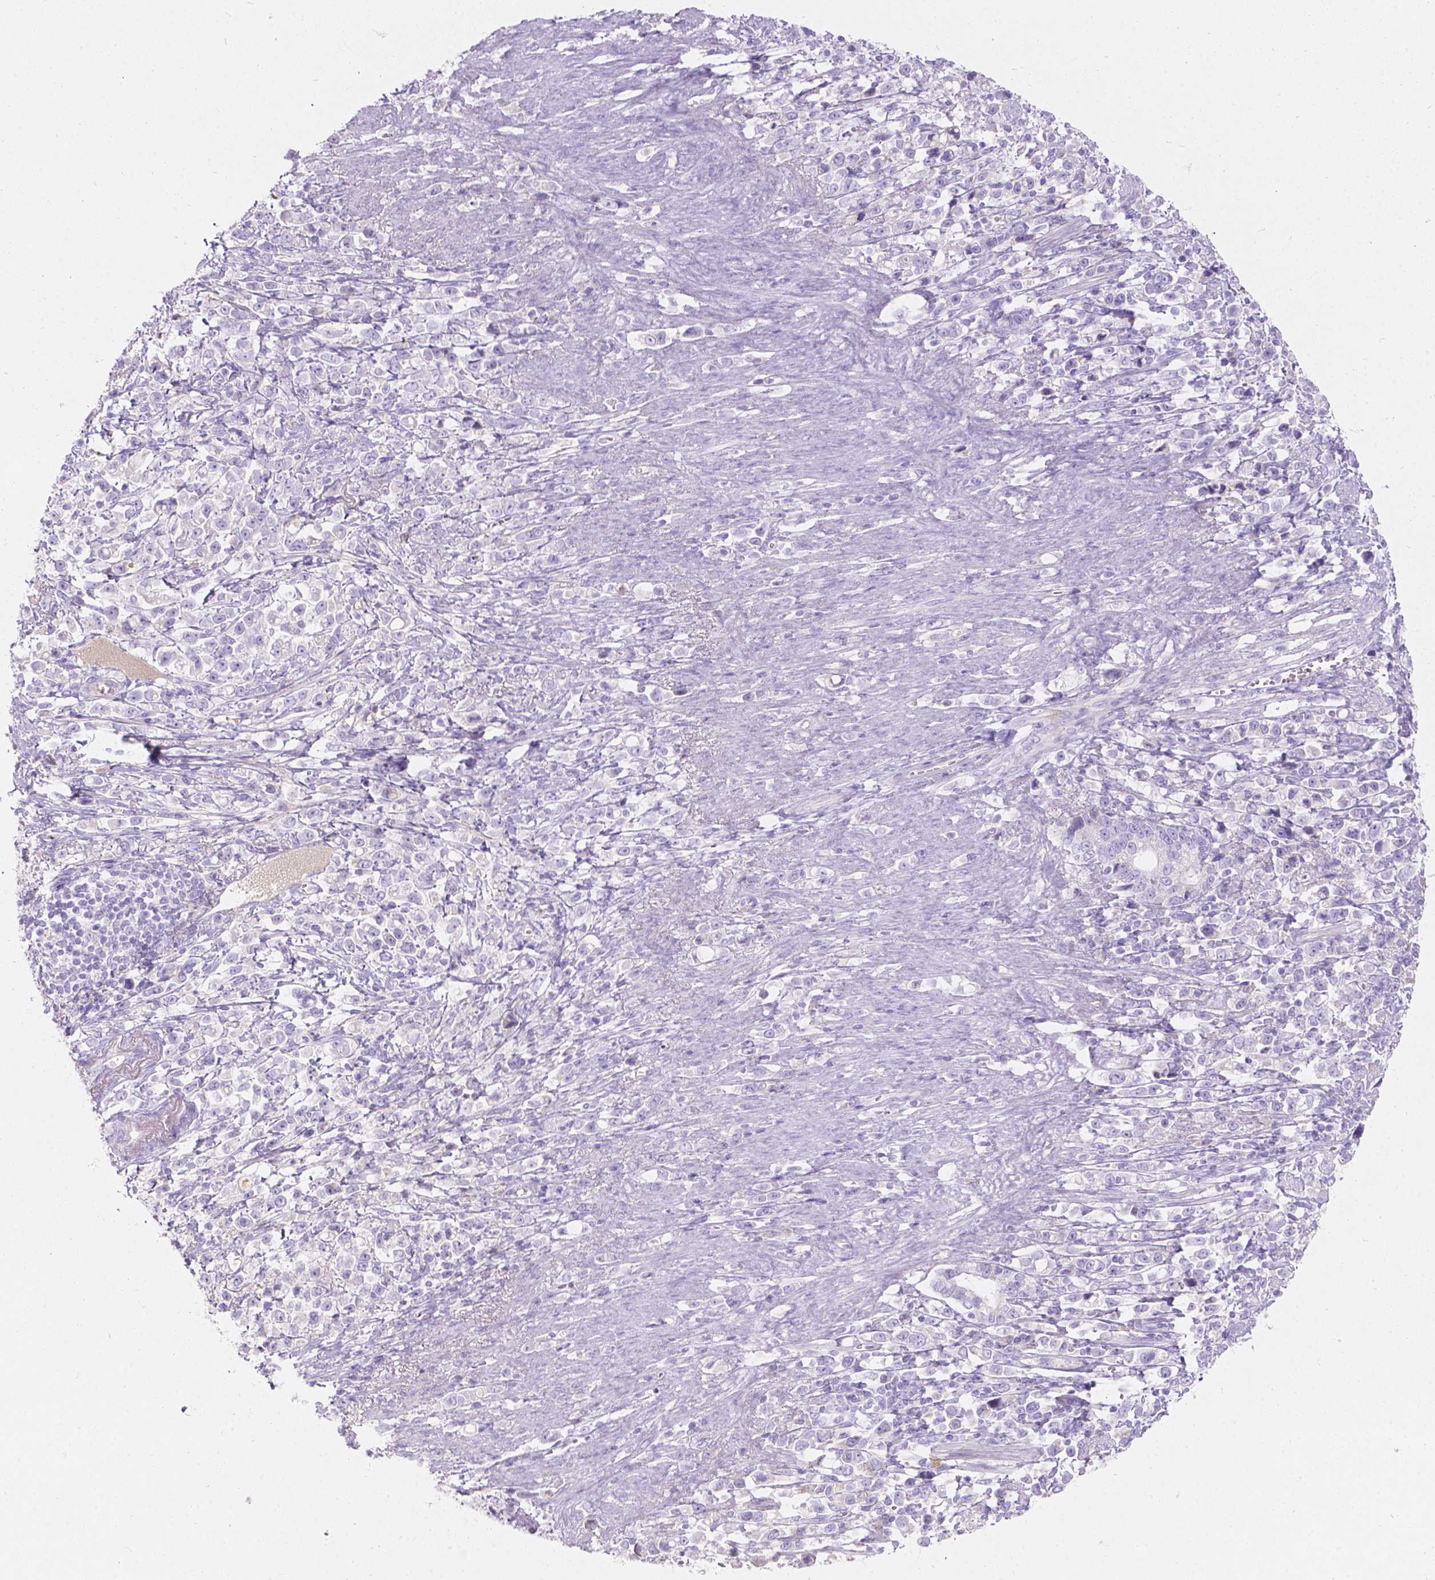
{"staining": {"intensity": "negative", "quantity": "none", "location": "none"}, "tissue": "stomach cancer", "cell_type": "Tumor cells", "image_type": "cancer", "snomed": [{"axis": "morphology", "description": "Adenocarcinoma, NOS"}, {"axis": "topography", "description": "Stomach"}], "caption": "High magnification brightfield microscopy of stomach cancer (adenocarcinoma) stained with DAB (brown) and counterstained with hematoxylin (blue): tumor cells show no significant staining. The staining was performed using DAB to visualize the protein expression in brown, while the nuclei were stained in blue with hematoxylin (Magnification: 20x).", "gene": "GAL3ST2", "patient": {"sex": "male", "age": 63}}